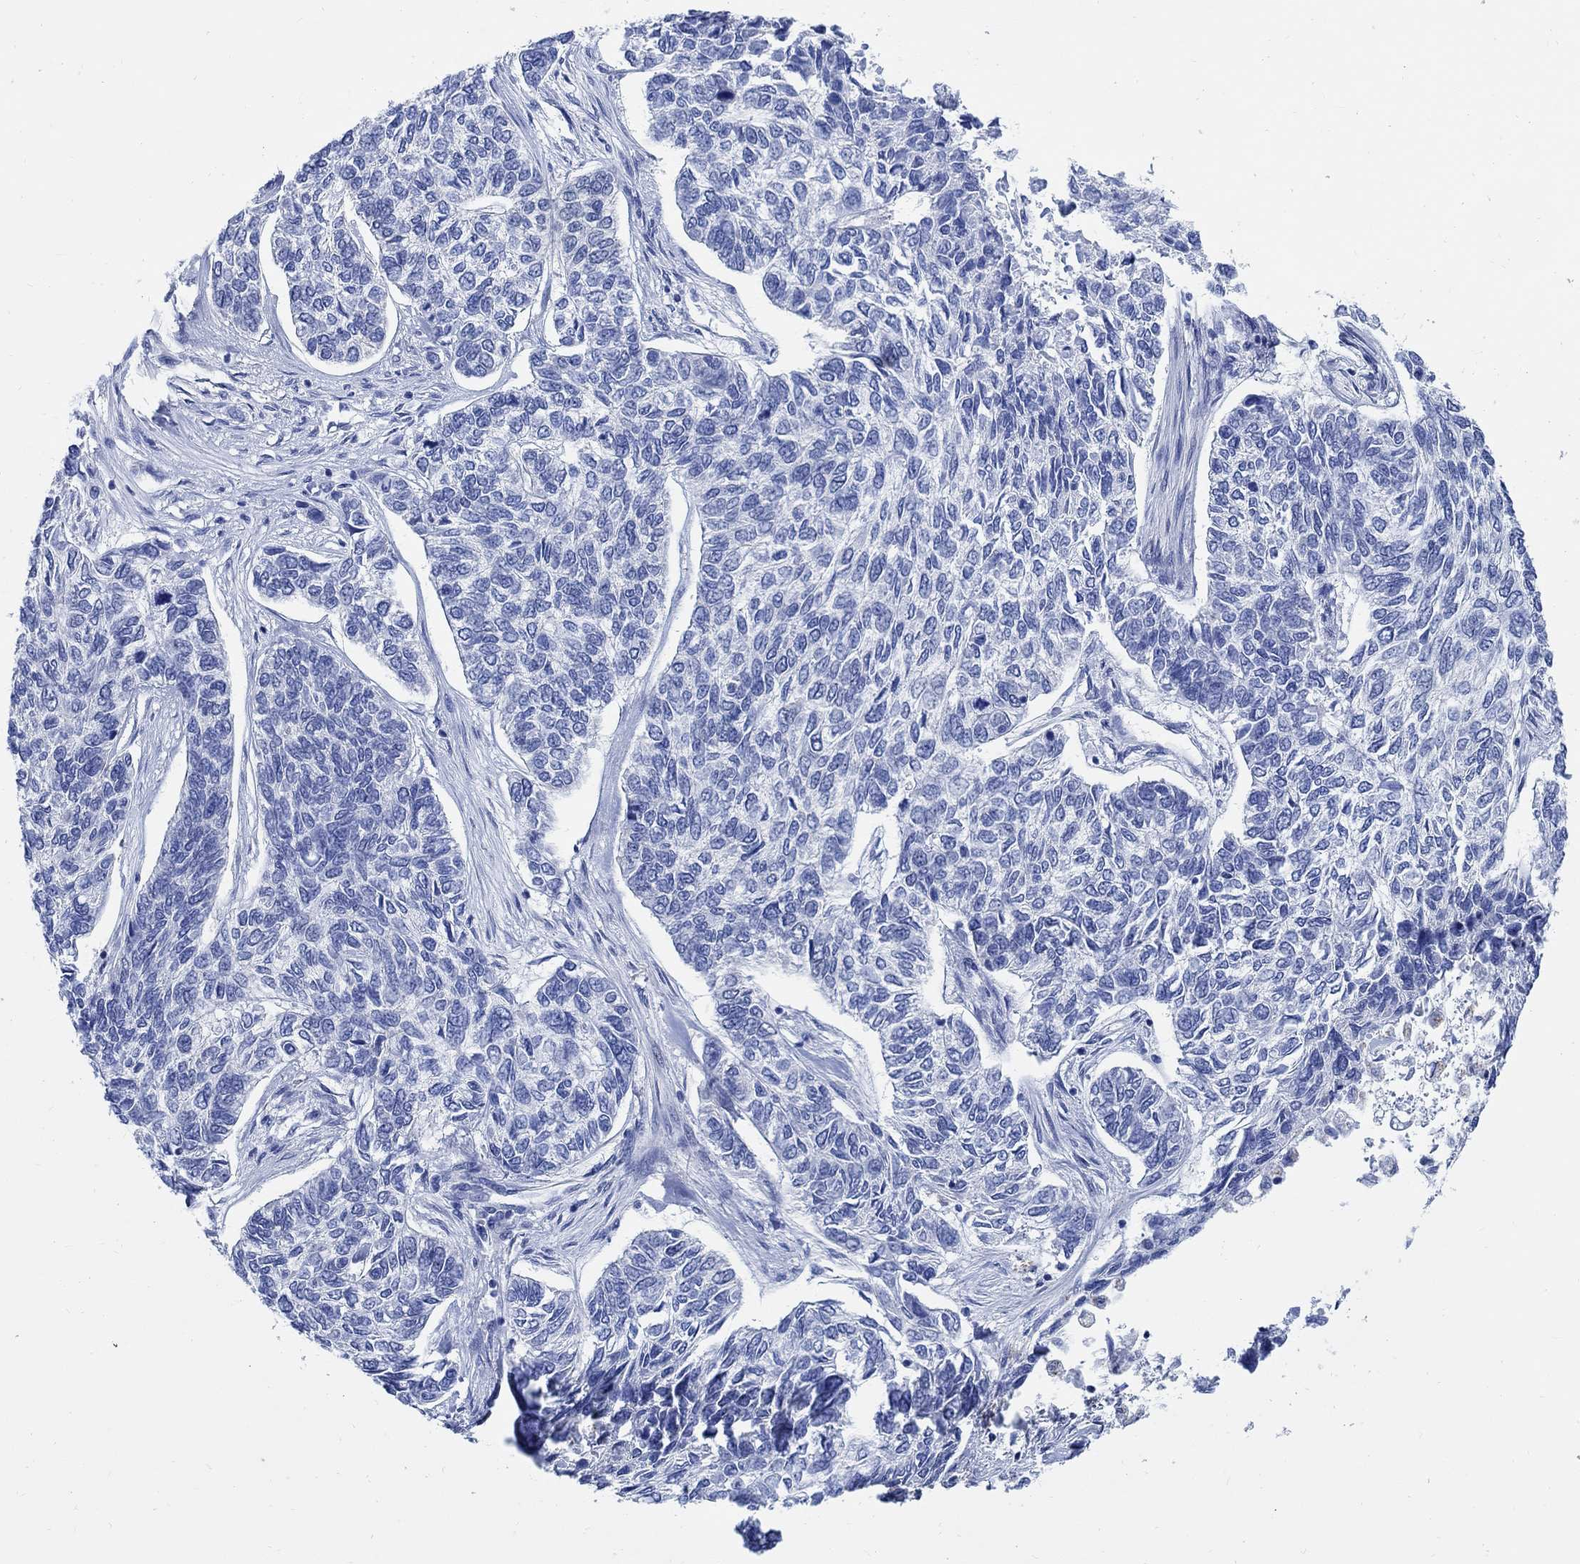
{"staining": {"intensity": "negative", "quantity": "none", "location": "none"}, "tissue": "skin cancer", "cell_type": "Tumor cells", "image_type": "cancer", "snomed": [{"axis": "morphology", "description": "Basal cell carcinoma"}, {"axis": "topography", "description": "Skin"}], "caption": "Protein analysis of skin cancer (basal cell carcinoma) demonstrates no significant positivity in tumor cells.", "gene": "CAMK2N1", "patient": {"sex": "female", "age": 65}}